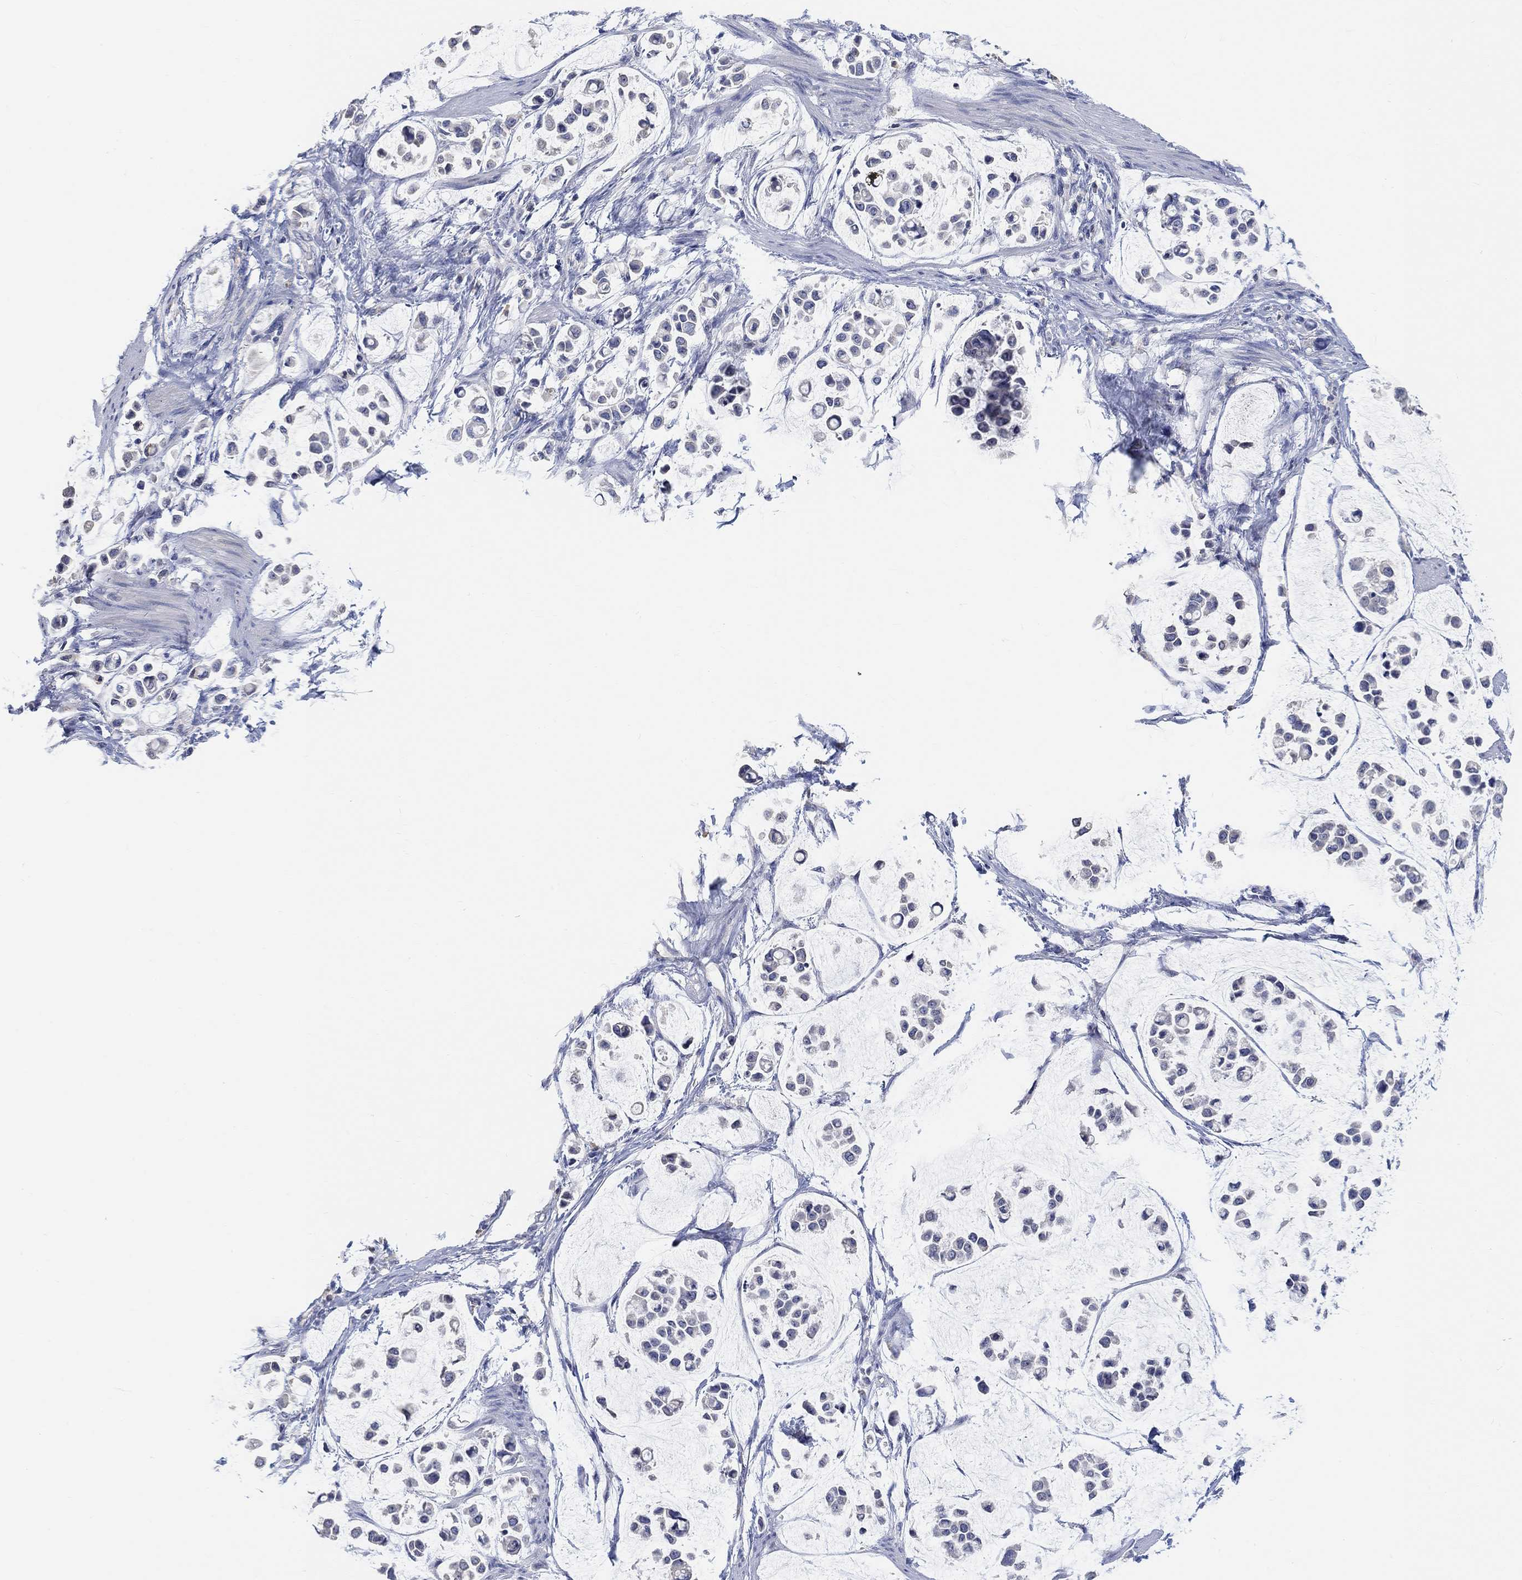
{"staining": {"intensity": "negative", "quantity": "none", "location": "none"}, "tissue": "stomach cancer", "cell_type": "Tumor cells", "image_type": "cancer", "snomed": [{"axis": "morphology", "description": "Adenocarcinoma, NOS"}, {"axis": "topography", "description": "Stomach"}], "caption": "IHC image of neoplastic tissue: stomach cancer stained with DAB shows no significant protein staining in tumor cells.", "gene": "NLRP14", "patient": {"sex": "male", "age": 82}}